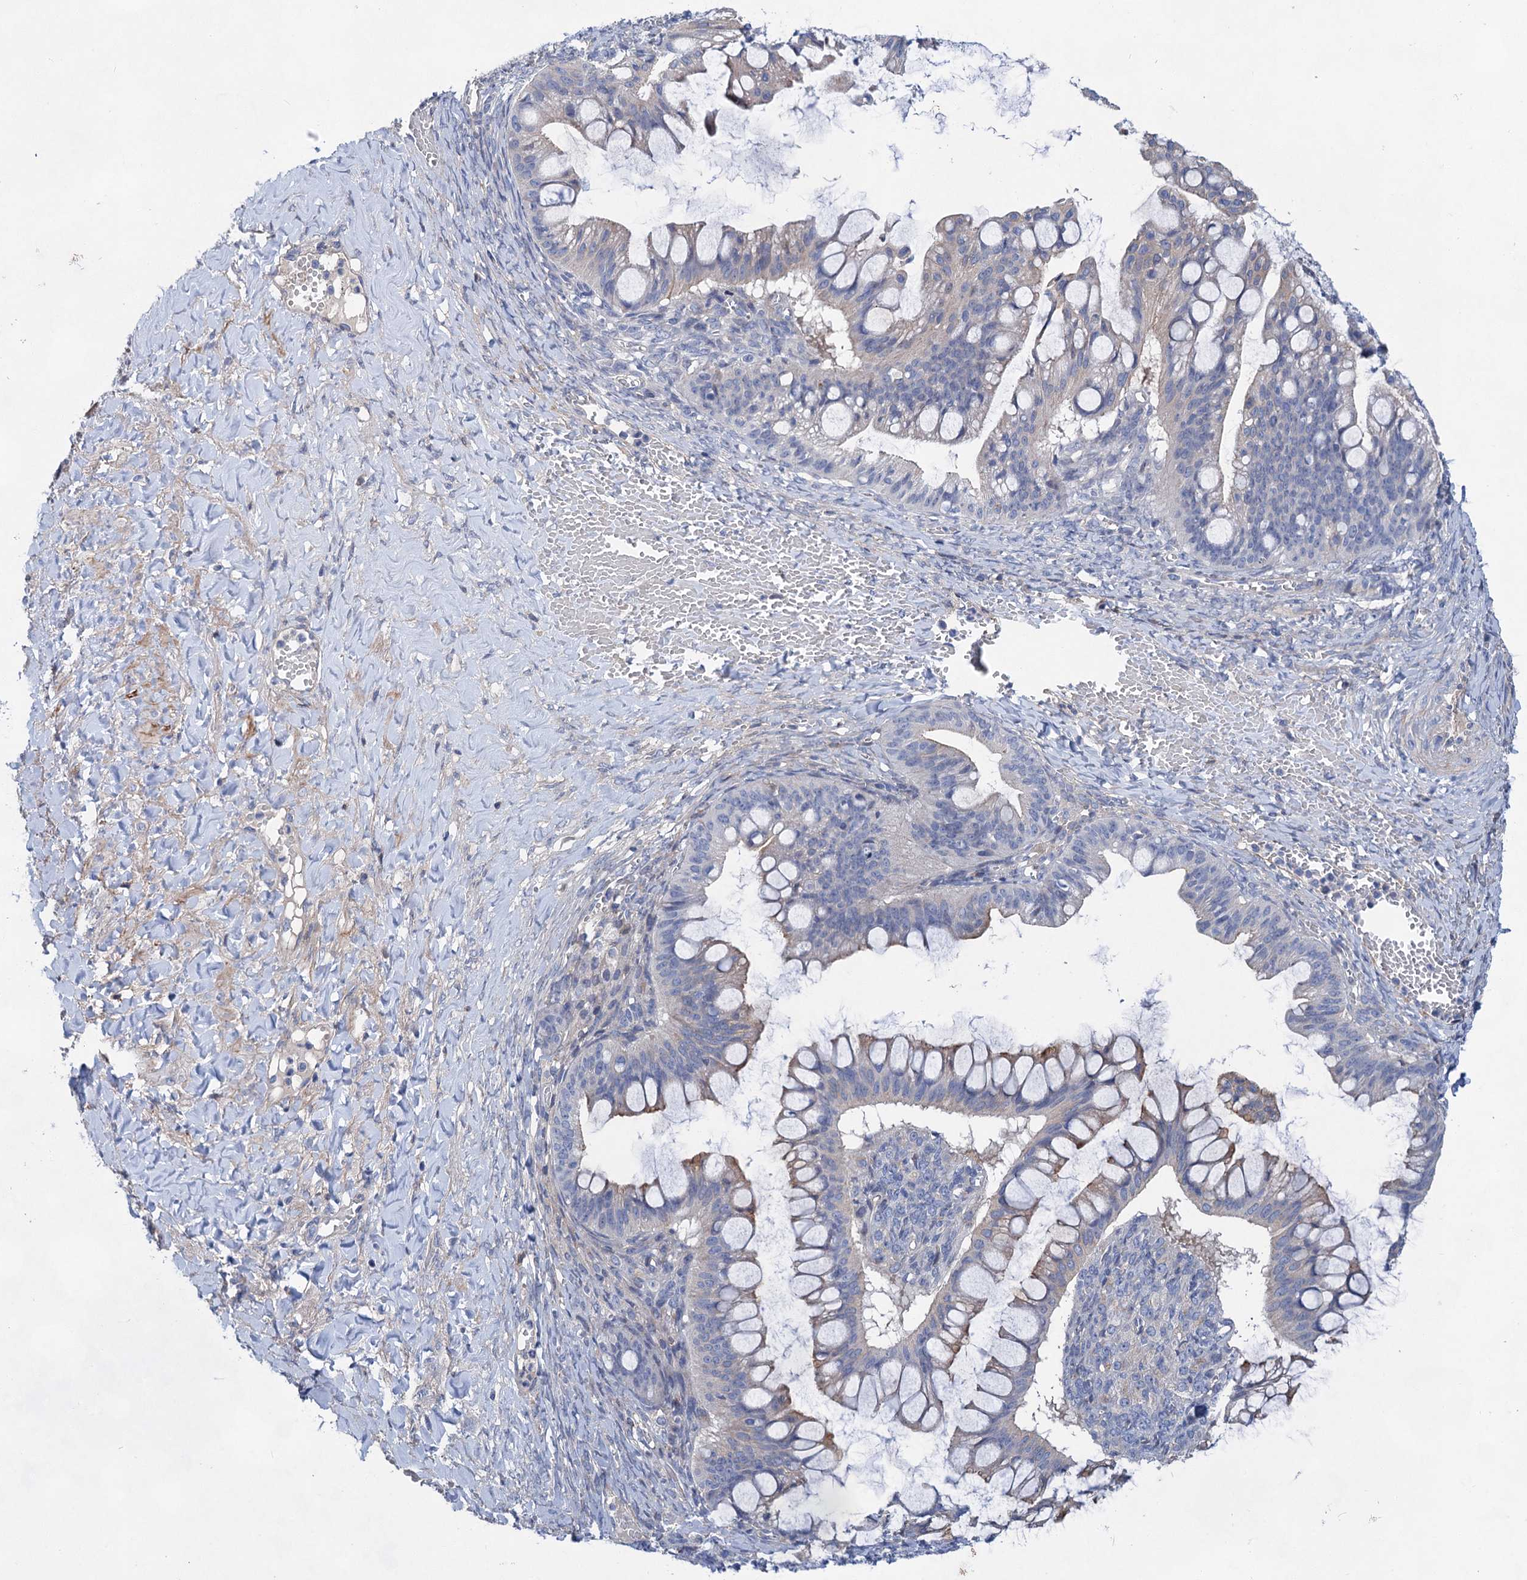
{"staining": {"intensity": "negative", "quantity": "none", "location": "none"}, "tissue": "ovarian cancer", "cell_type": "Tumor cells", "image_type": "cancer", "snomed": [{"axis": "morphology", "description": "Cystadenocarcinoma, mucinous, NOS"}, {"axis": "topography", "description": "Ovary"}], "caption": "High magnification brightfield microscopy of ovarian cancer stained with DAB (3,3'-diaminobenzidine) (brown) and counterstained with hematoxylin (blue): tumor cells show no significant expression. Nuclei are stained in blue.", "gene": "GPR155", "patient": {"sex": "female", "age": 73}}